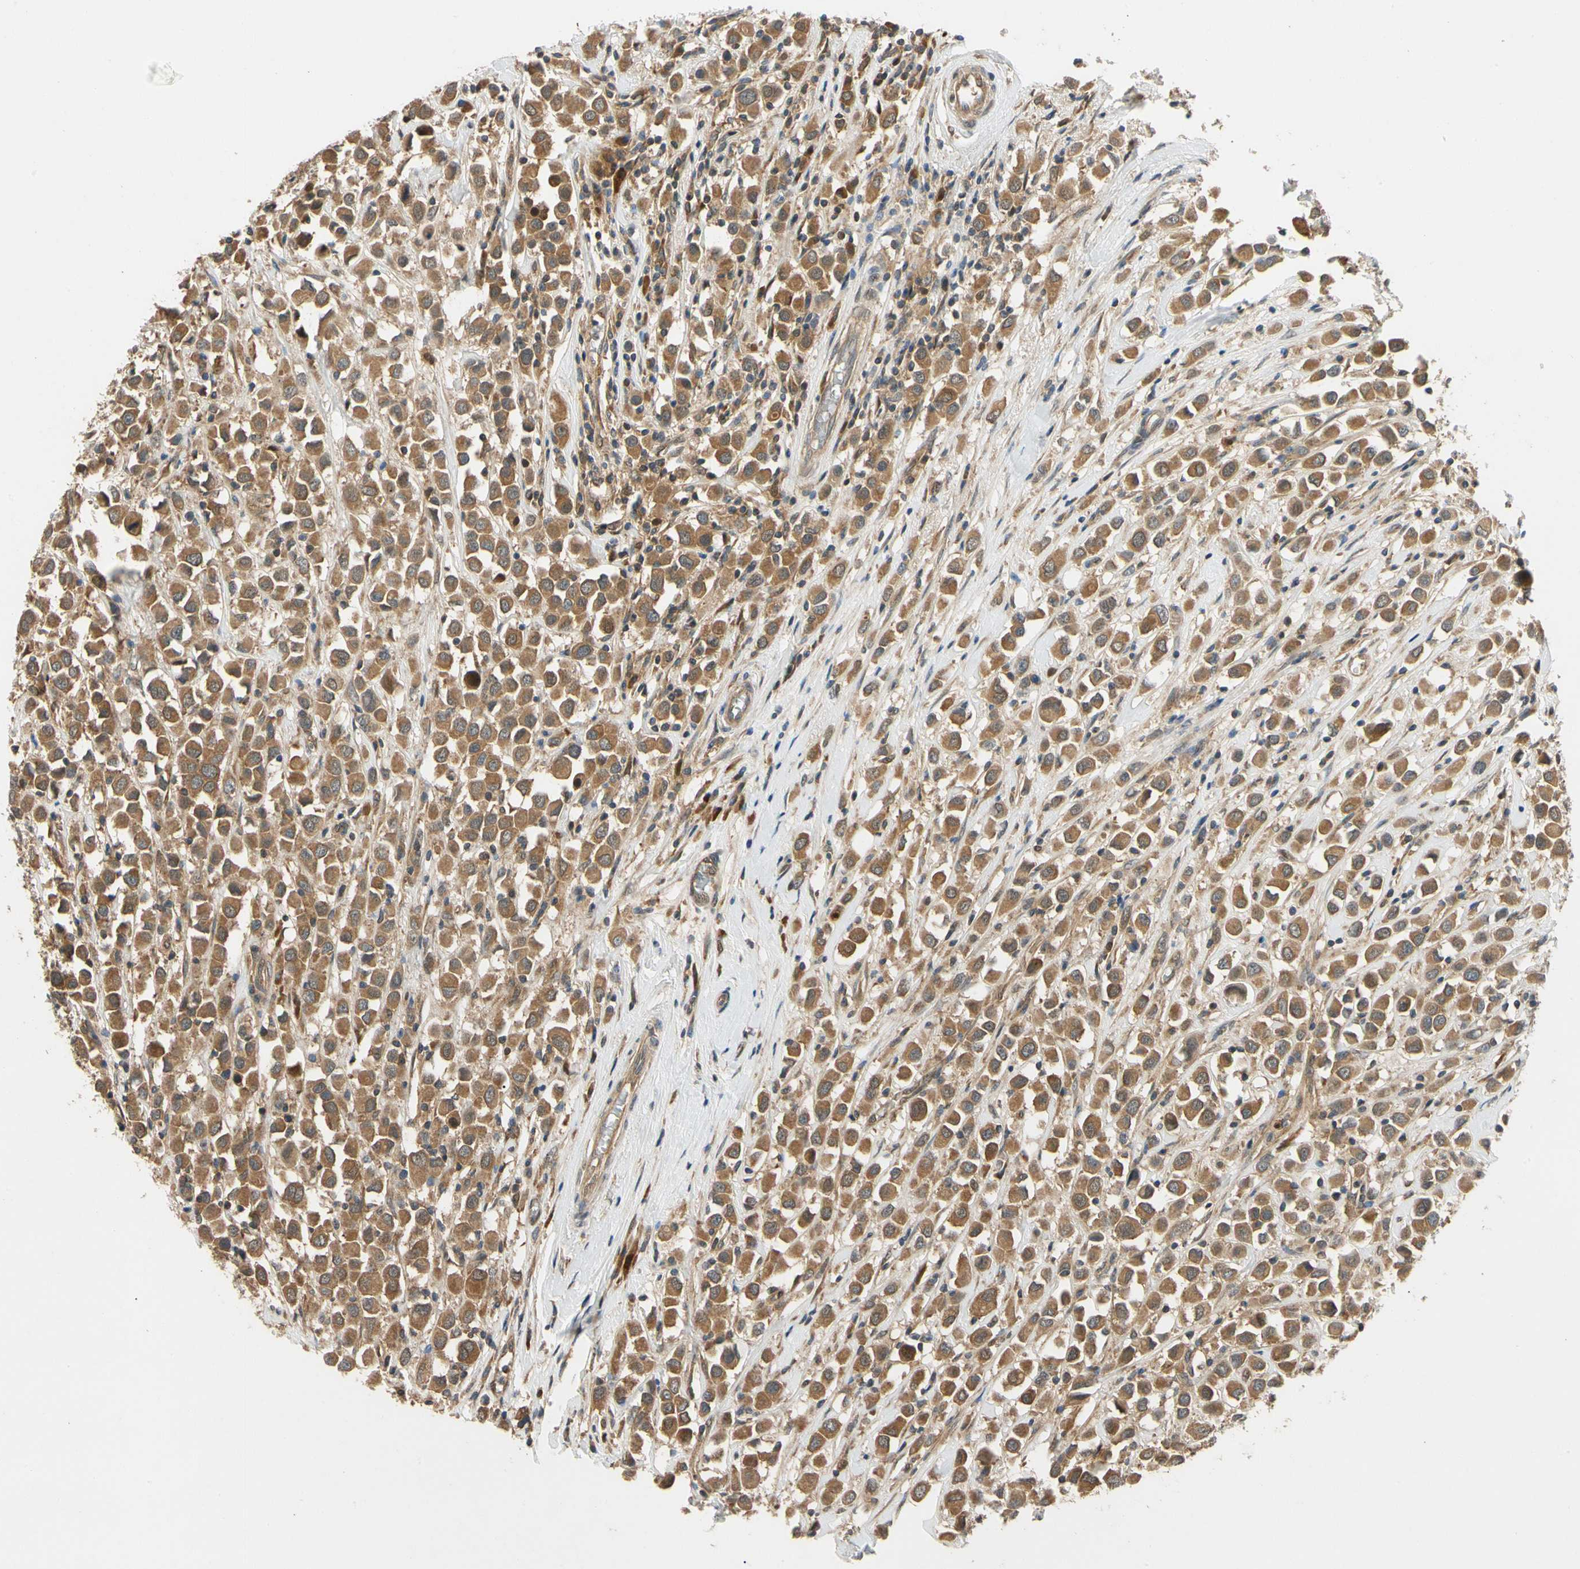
{"staining": {"intensity": "moderate", "quantity": ">75%", "location": "cytoplasmic/membranous"}, "tissue": "breast cancer", "cell_type": "Tumor cells", "image_type": "cancer", "snomed": [{"axis": "morphology", "description": "Duct carcinoma"}, {"axis": "topography", "description": "Breast"}], "caption": "A histopathology image of human breast intraductal carcinoma stained for a protein exhibits moderate cytoplasmic/membranous brown staining in tumor cells.", "gene": "TDRP", "patient": {"sex": "female", "age": 61}}